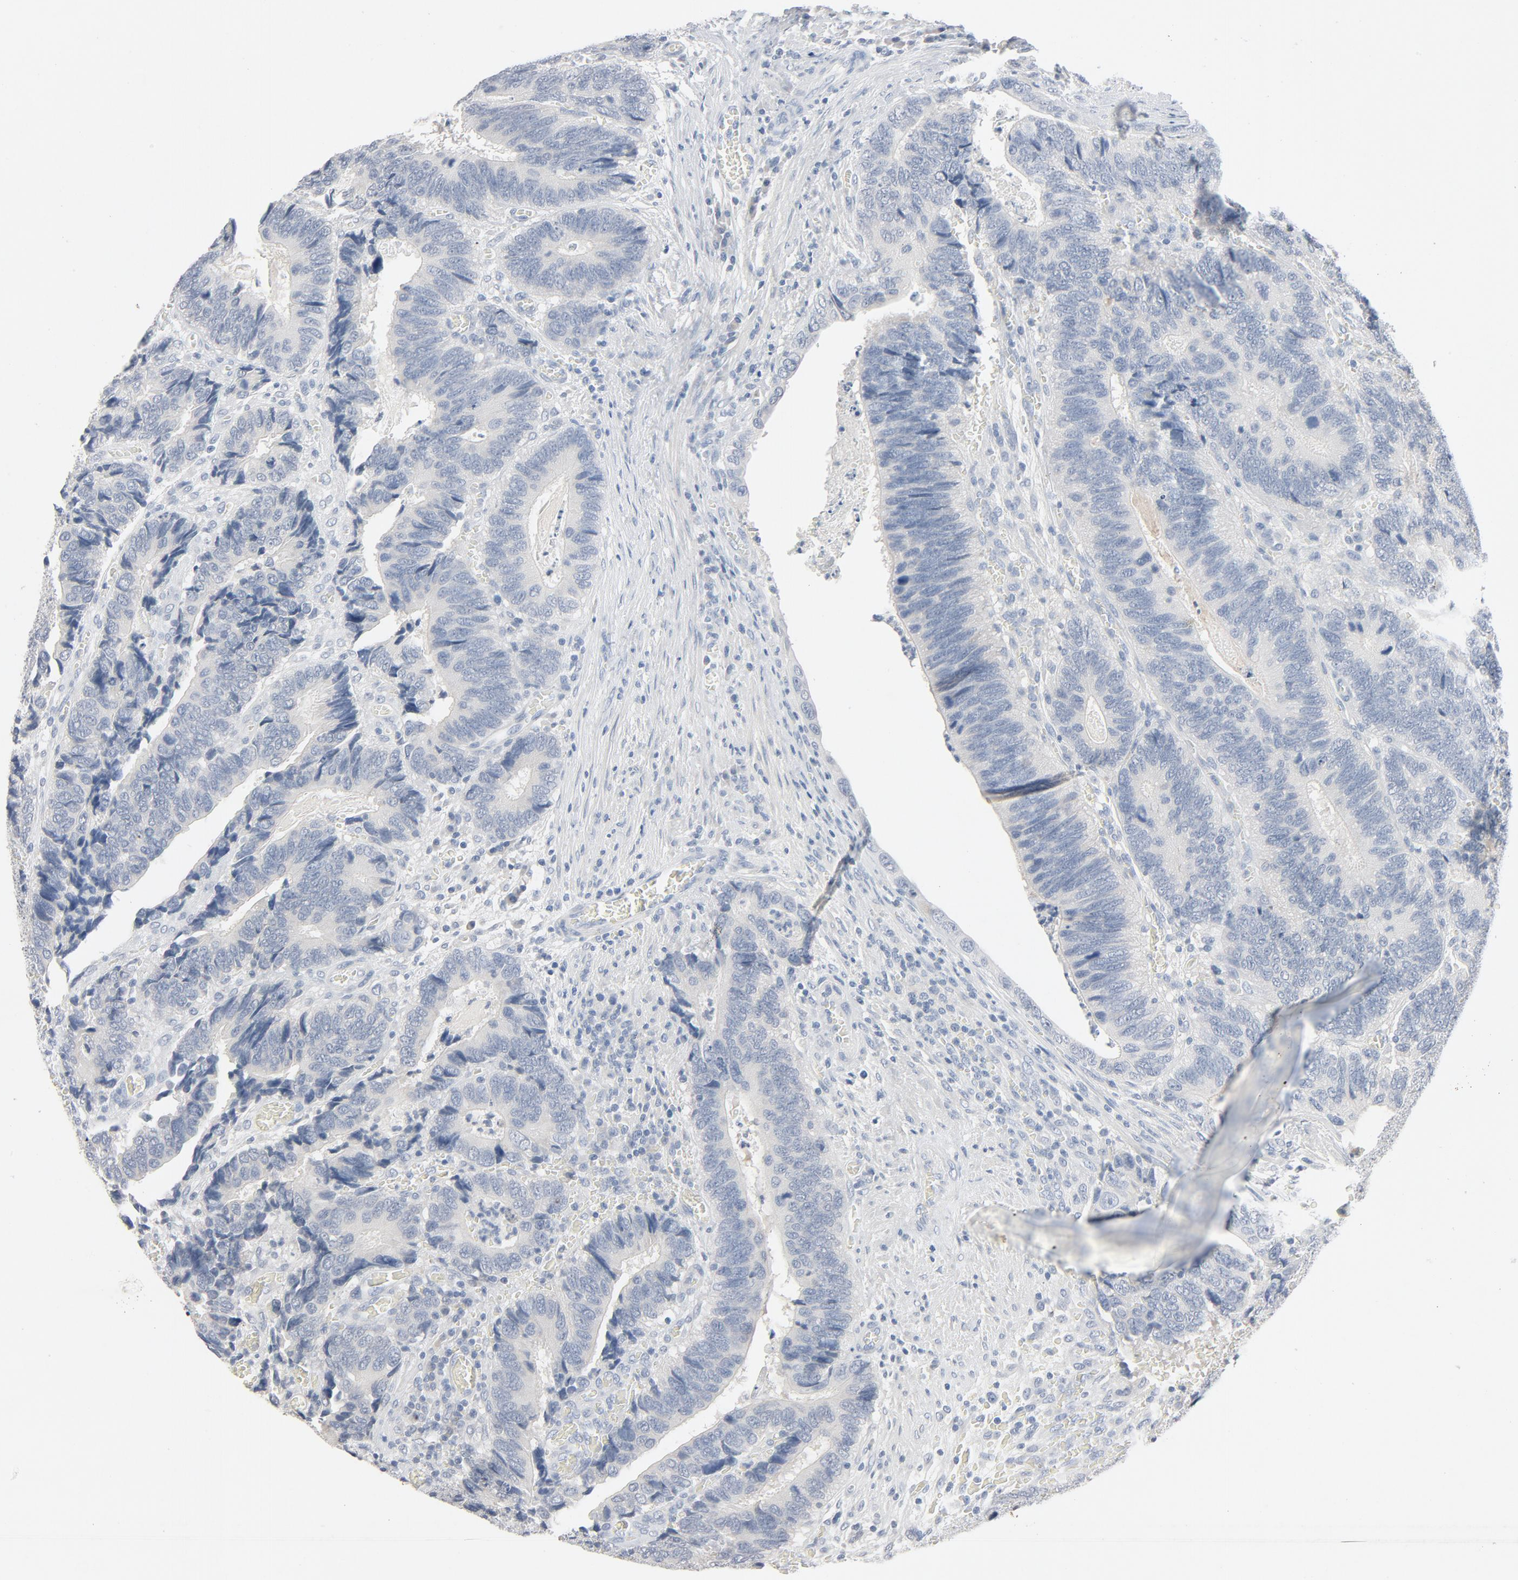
{"staining": {"intensity": "negative", "quantity": "none", "location": "none"}, "tissue": "colorectal cancer", "cell_type": "Tumor cells", "image_type": "cancer", "snomed": [{"axis": "morphology", "description": "Adenocarcinoma, NOS"}, {"axis": "topography", "description": "Colon"}], "caption": "Immunohistochemistry histopathology image of neoplastic tissue: human adenocarcinoma (colorectal) stained with DAB reveals no significant protein staining in tumor cells.", "gene": "ZCCHC13", "patient": {"sex": "male", "age": 72}}